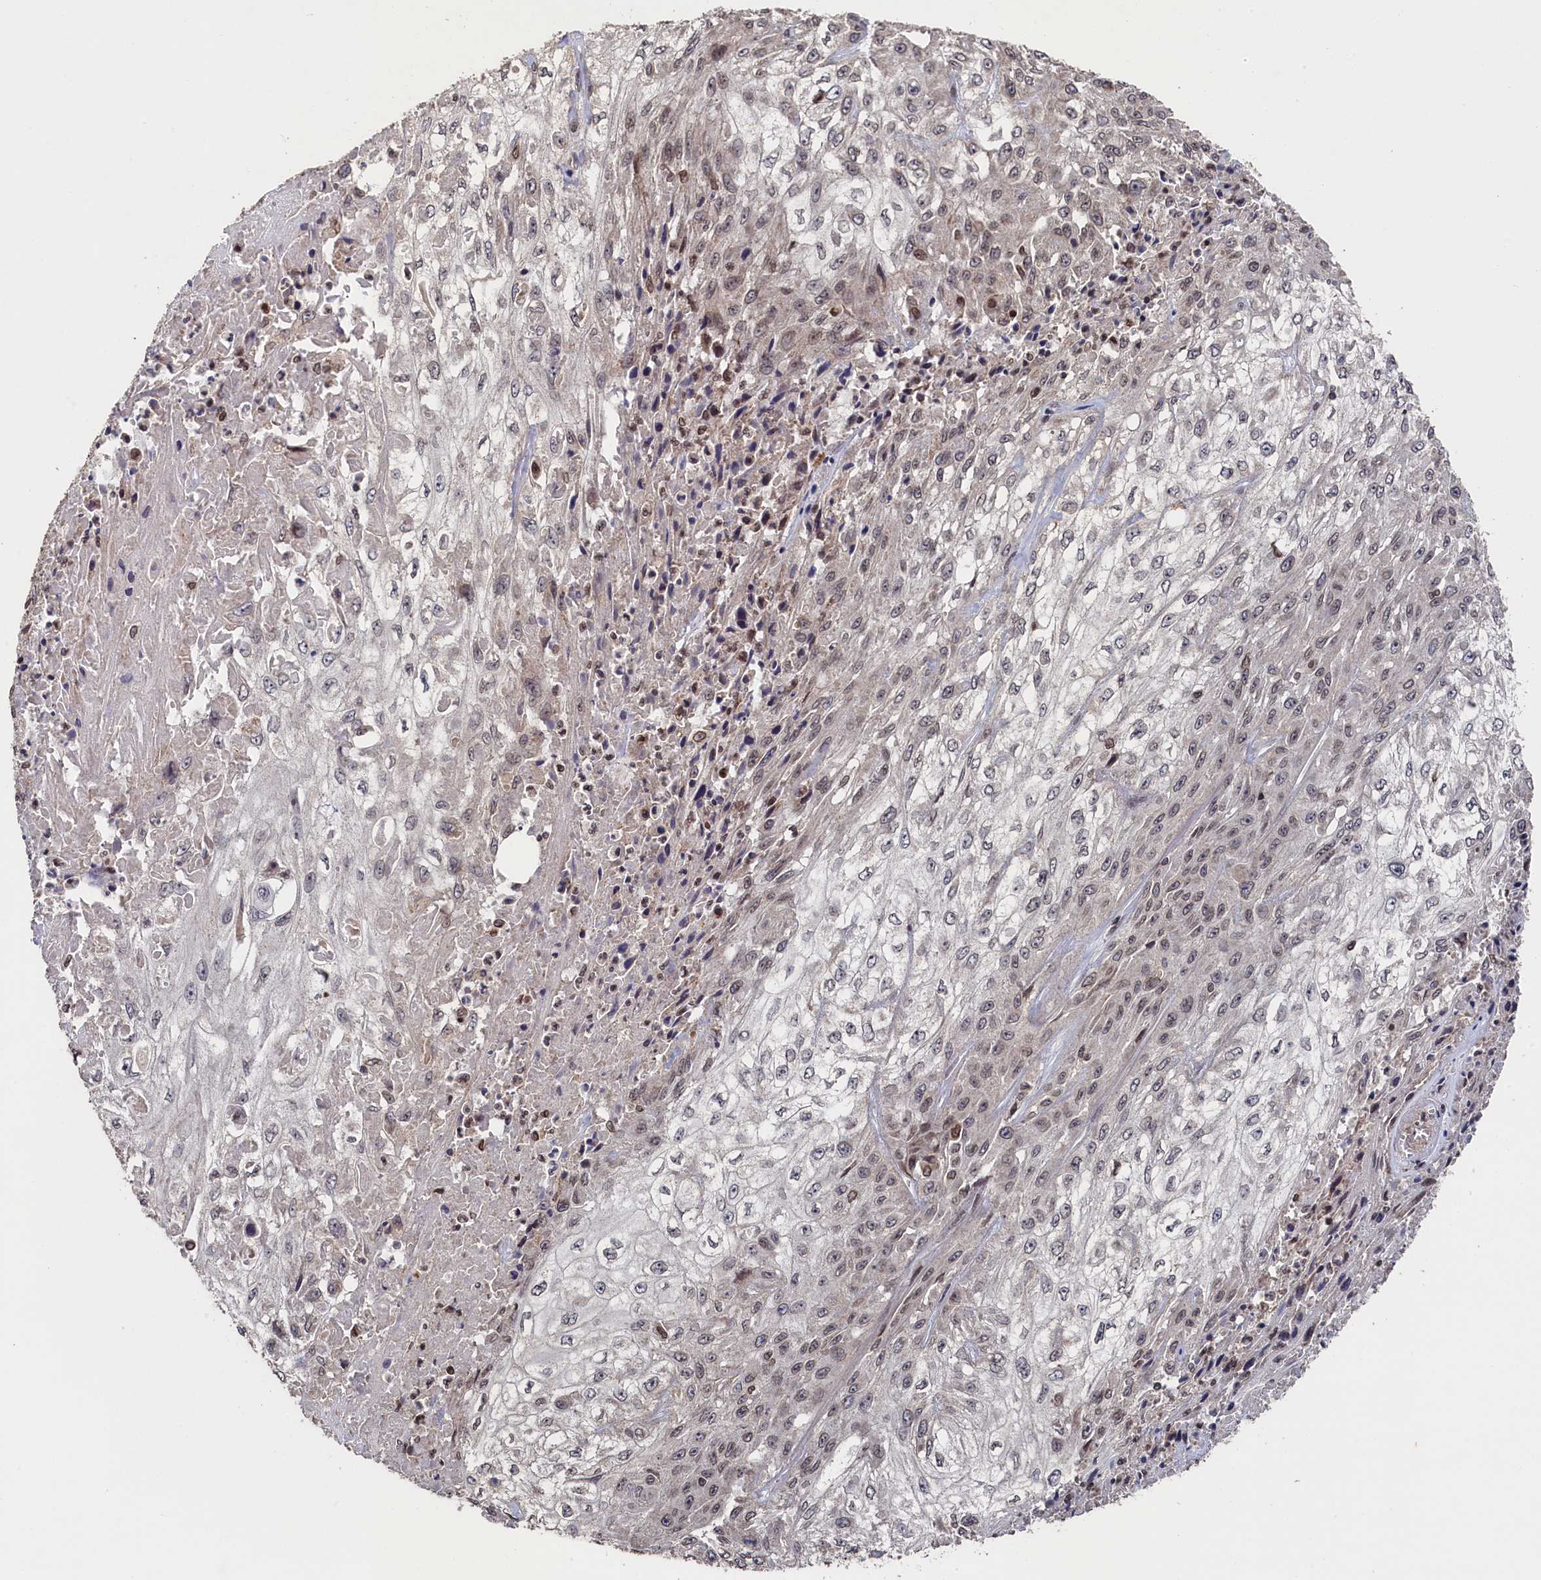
{"staining": {"intensity": "weak", "quantity": "25%-75%", "location": "nuclear"}, "tissue": "skin cancer", "cell_type": "Tumor cells", "image_type": "cancer", "snomed": [{"axis": "morphology", "description": "Squamous cell carcinoma, NOS"}, {"axis": "morphology", "description": "Squamous cell carcinoma, metastatic, NOS"}, {"axis": "topography", "description": "Skin"}, {"axis": "topography", "description": "Lymph node"}], "caption": "Immunohistochemistry (IHC) of skin cancer (squamous cell carcinoma) displays low levels of weak nuclear staining in approximately 25%-75% of tumor cells. The staining was performed using DAB (3,3'-diaminobenzidine), with brown indicating positive protein expression. Nuclei are stained blue with hematoxylin.", "gene": "ANKEF1", "patient": {"sex": "male", "age": 75}}